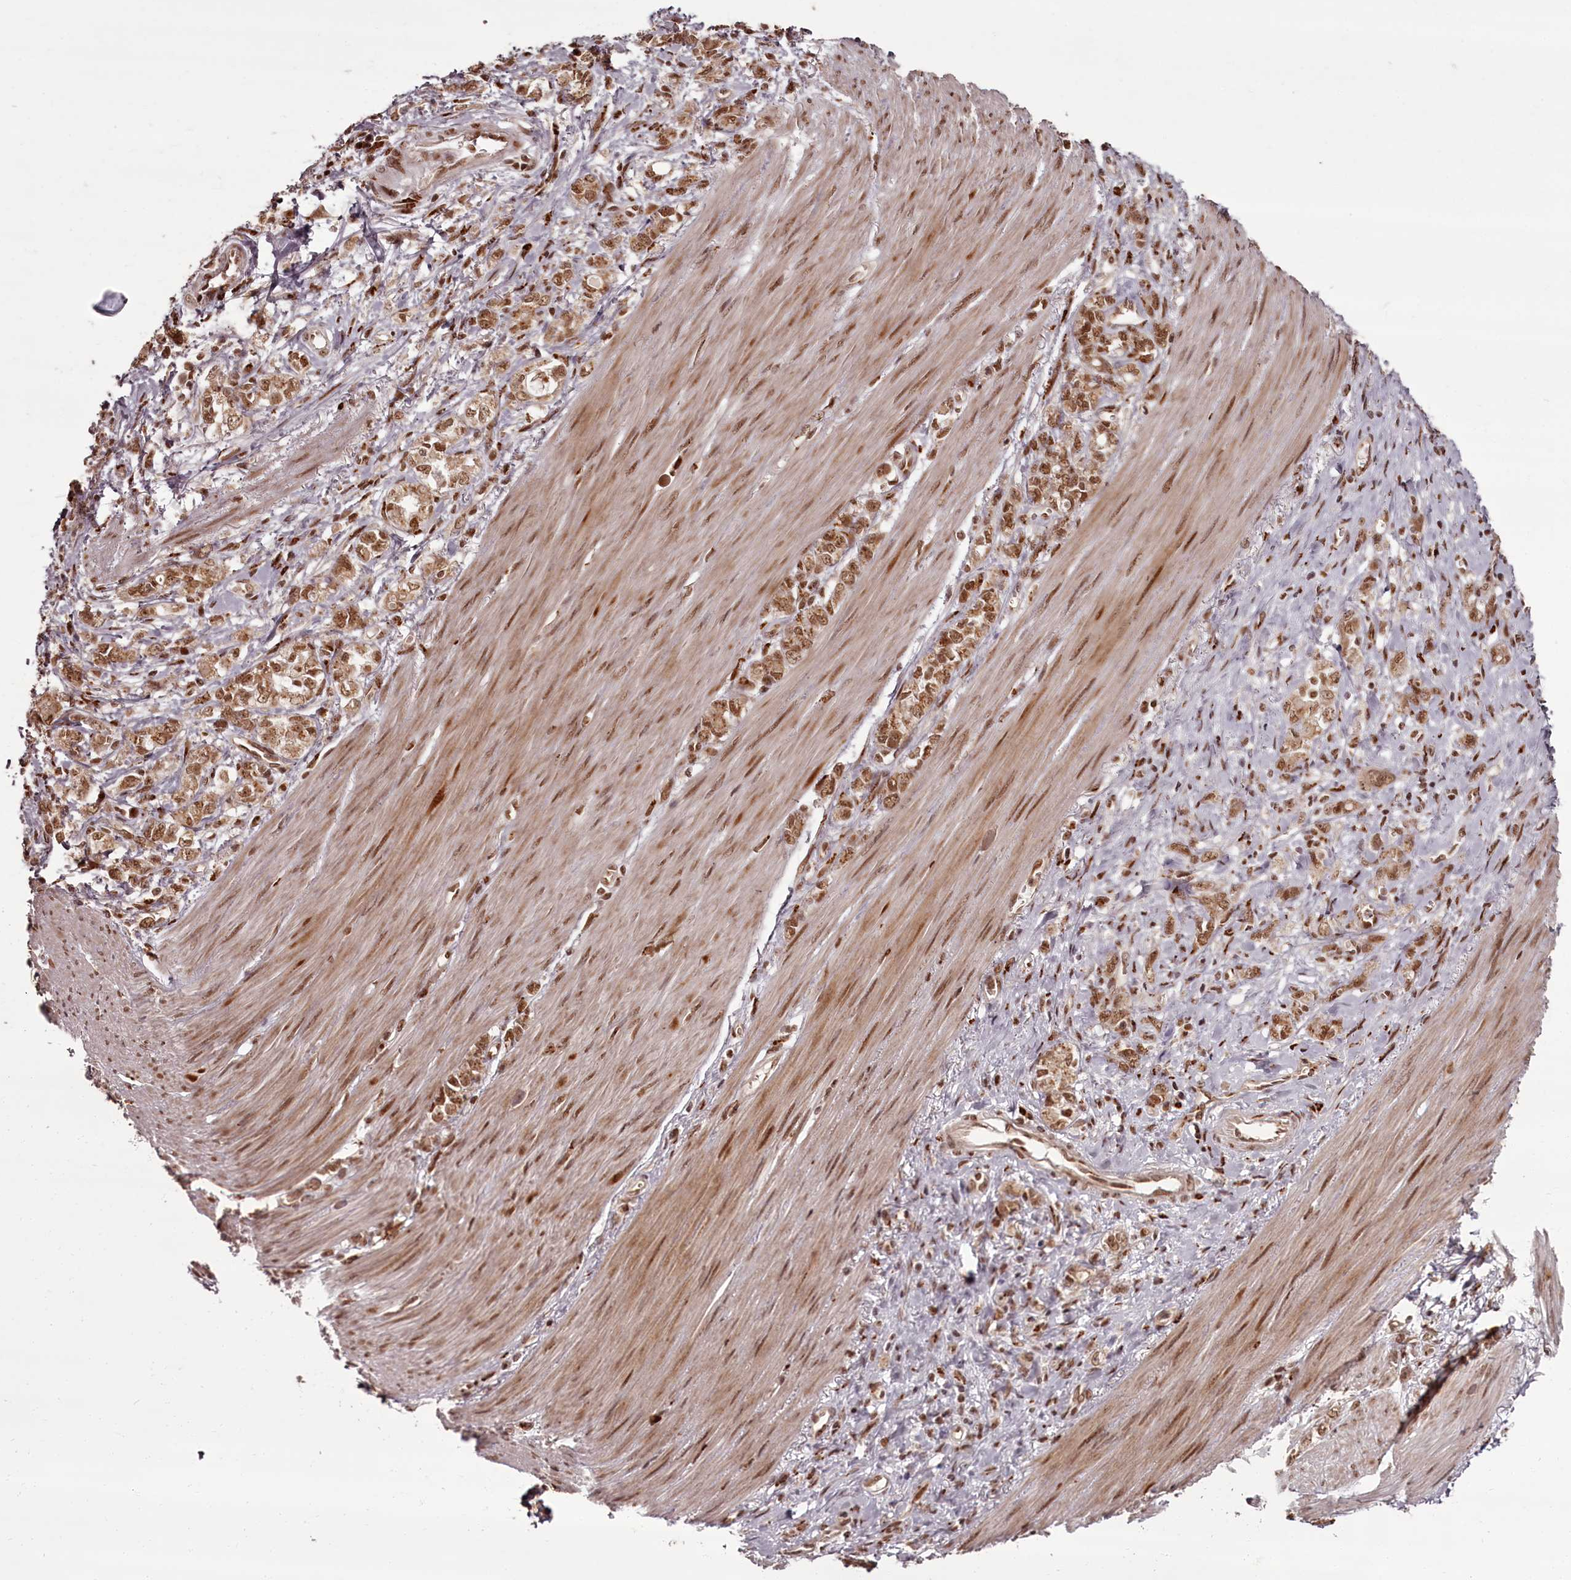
{"staining": {"intensity": "moderate", "quantity": ">75%", "location": "nuclear"}, "tissue": "stomach cancer", "cell_type": "Tumor cells", "image_type": "cancer", "snomed": [{"axis": "morphology", "description": "Adenocarcinoma, NOS"}, {"axis": "topography", "description": "Stomach"}], "caption": "The image reveals staining of stomach cancer, revealing moderate nuclear protein positivity (brown color) within tumor cells. Using DAB (brown) and hematoxylin (blue) stains, captured at high magnification using brightfield microscopy.", "gene": "CEP83", "patient": {"sex": "female", "age": 76}}